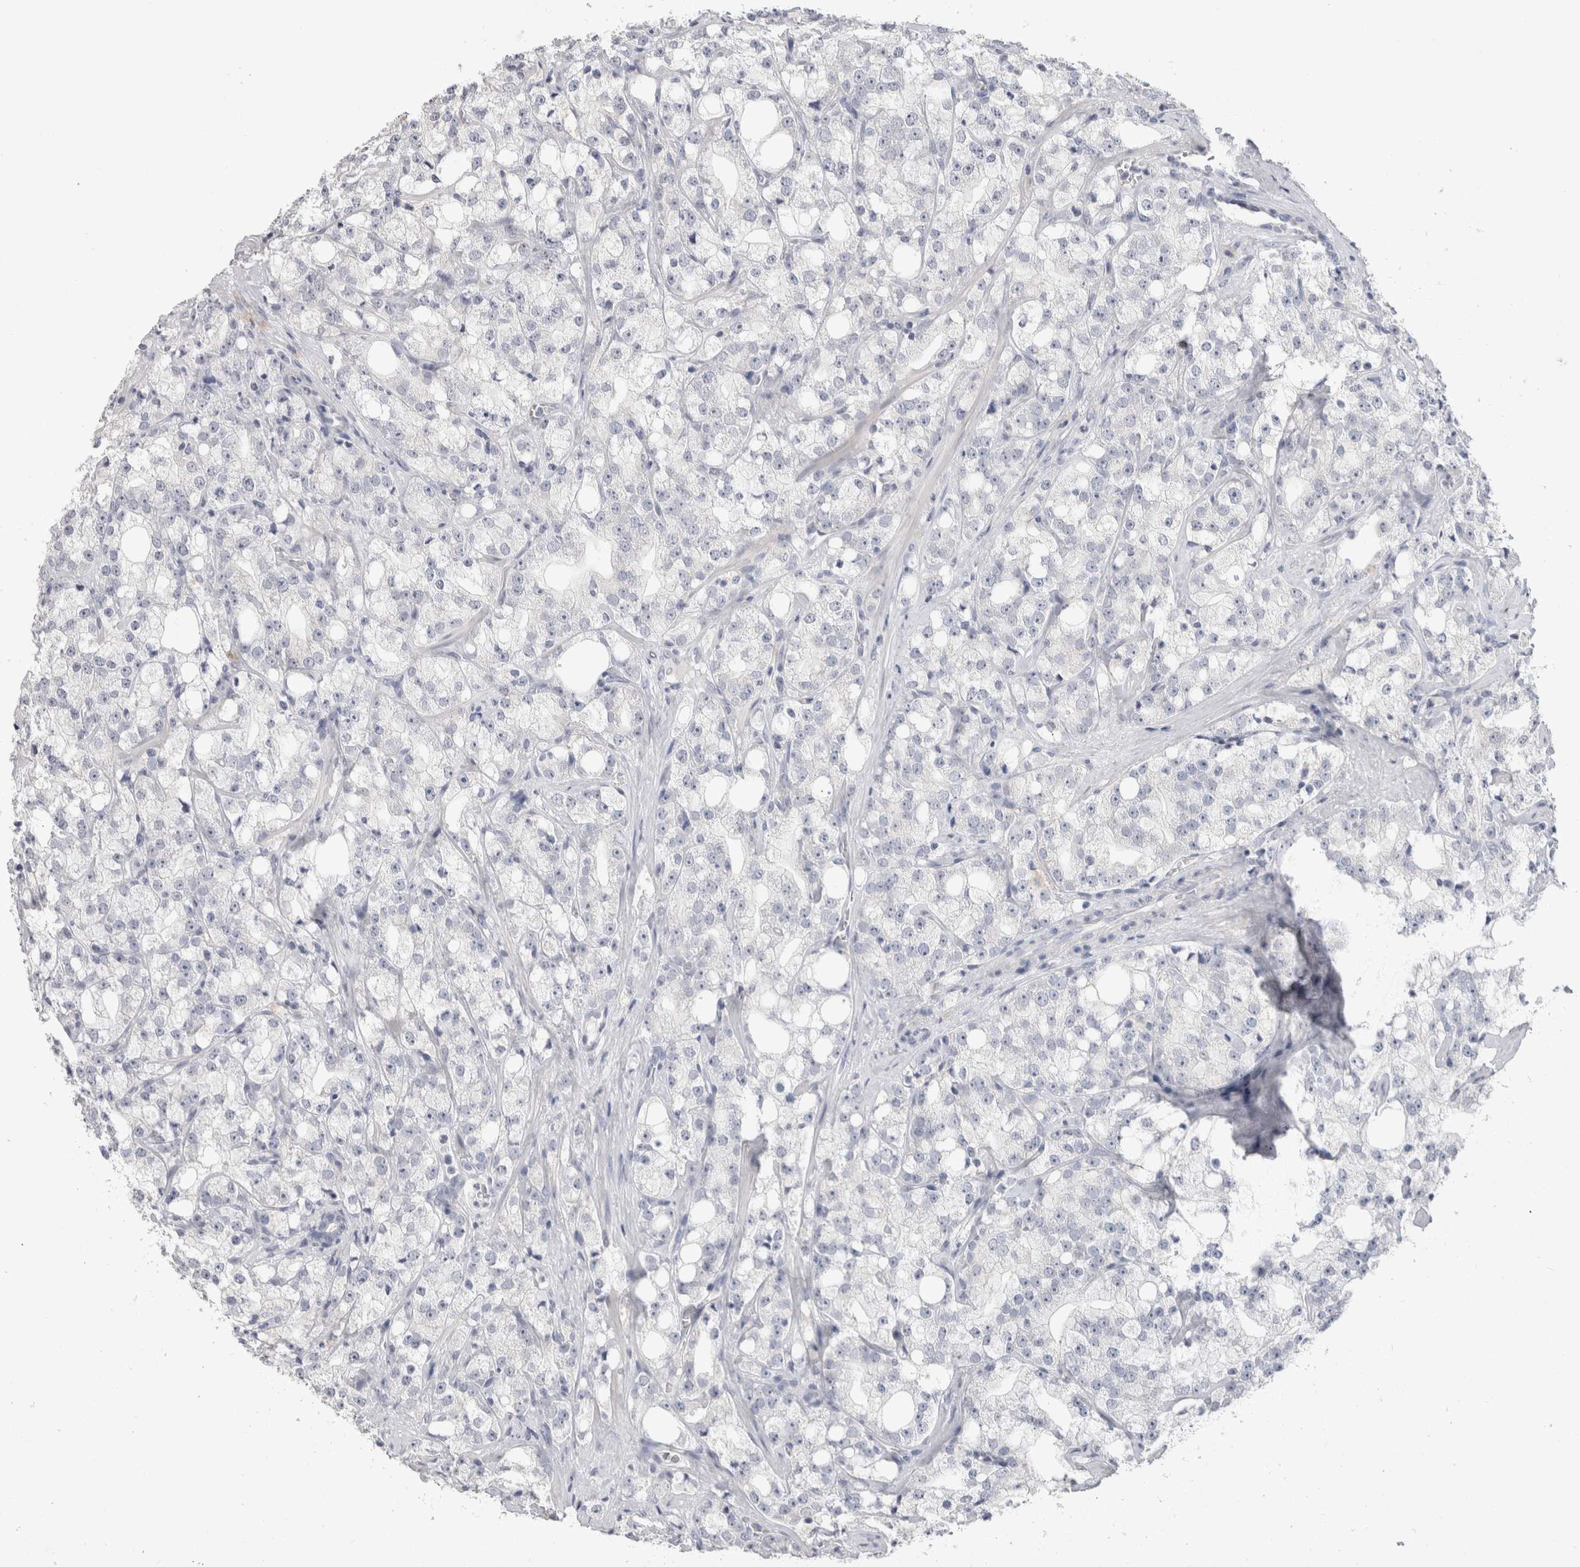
{"staining": {"intensity": "negative", "quantity": "none", "location": "none"}, "tissue": "prostate cancer", "cell_type": "Tumor cells", "image_type": "cancer", "snomed": [{"axis": "morphology", "description": "Adenocarcinoma, High grade"}, {"axis": "topography", "description": "Prostate"}], "caption": "High magnification brightfield microscopy of adenocarcinoma (high-grade) (prostate) stained with DAB (3,3'-diaminobenzidine) (brown) and counterstained with hematoxylin (blue): tumor cells show no significant expression.", "gene": "SLC6A1", "patient": {"sex": "male", "age": 64}}